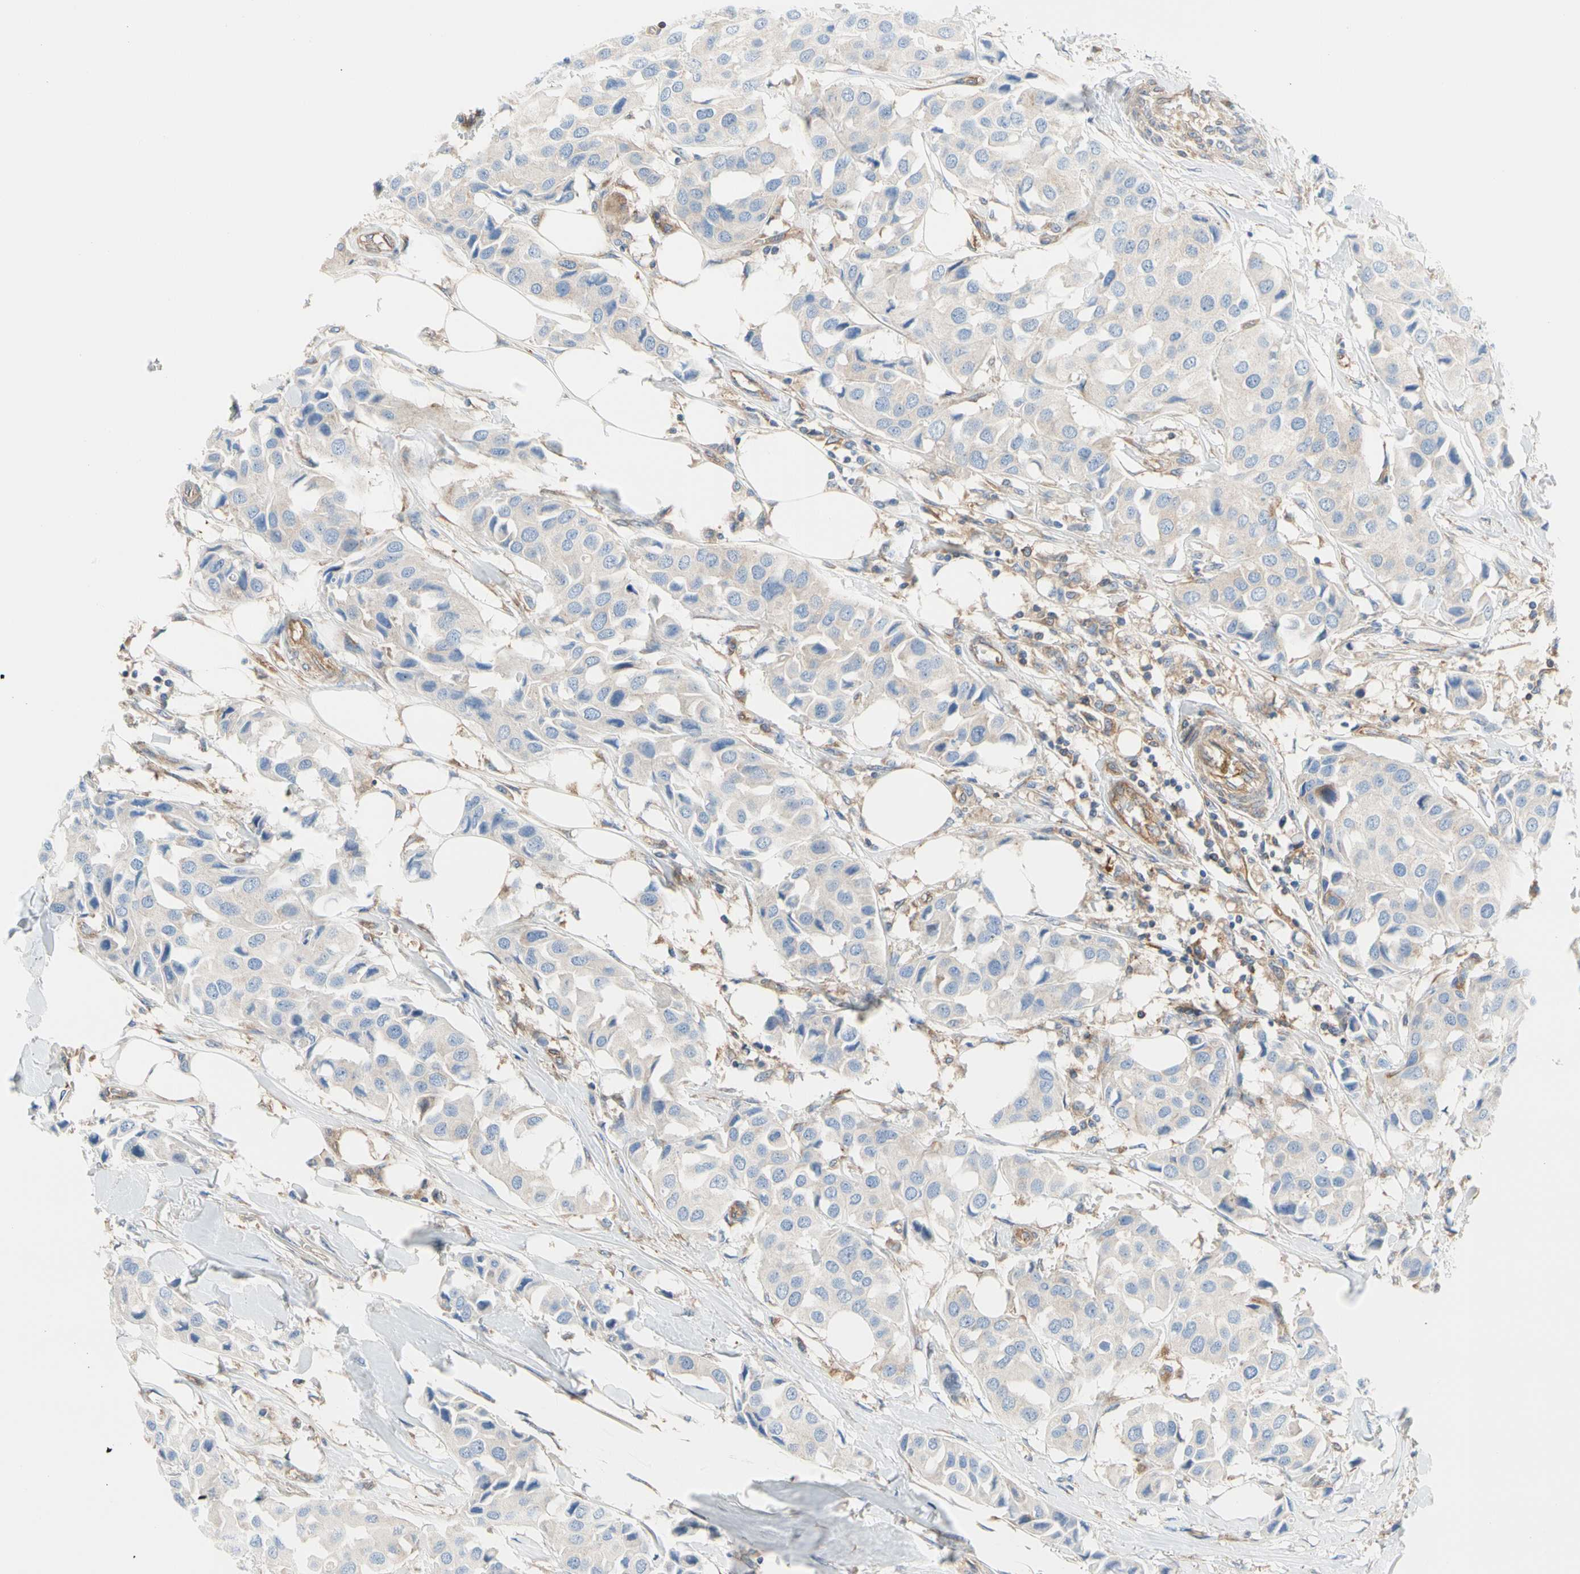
{"staining": {"intensity": "weak", "quantity": ">75%", "location": "cytoplasmic/membranous"}, "tissue": "breast cancer", "cell_type": "Tumor cells", "image_type": "cancer", "snomed": [{"axis": "morphology", "description": "Duct carcinoma"}, {"axis": "topography", "description": "Breast"}], "caption": "Immunohistochemical staining of human infiltrating ductal carcinoma (breast) shows low levels of weak cytoplasmic/membranous staining in approximately >75% of tumor cells.", "gene": "GPHN", "patient": {"sex": "female", "age": 80}}